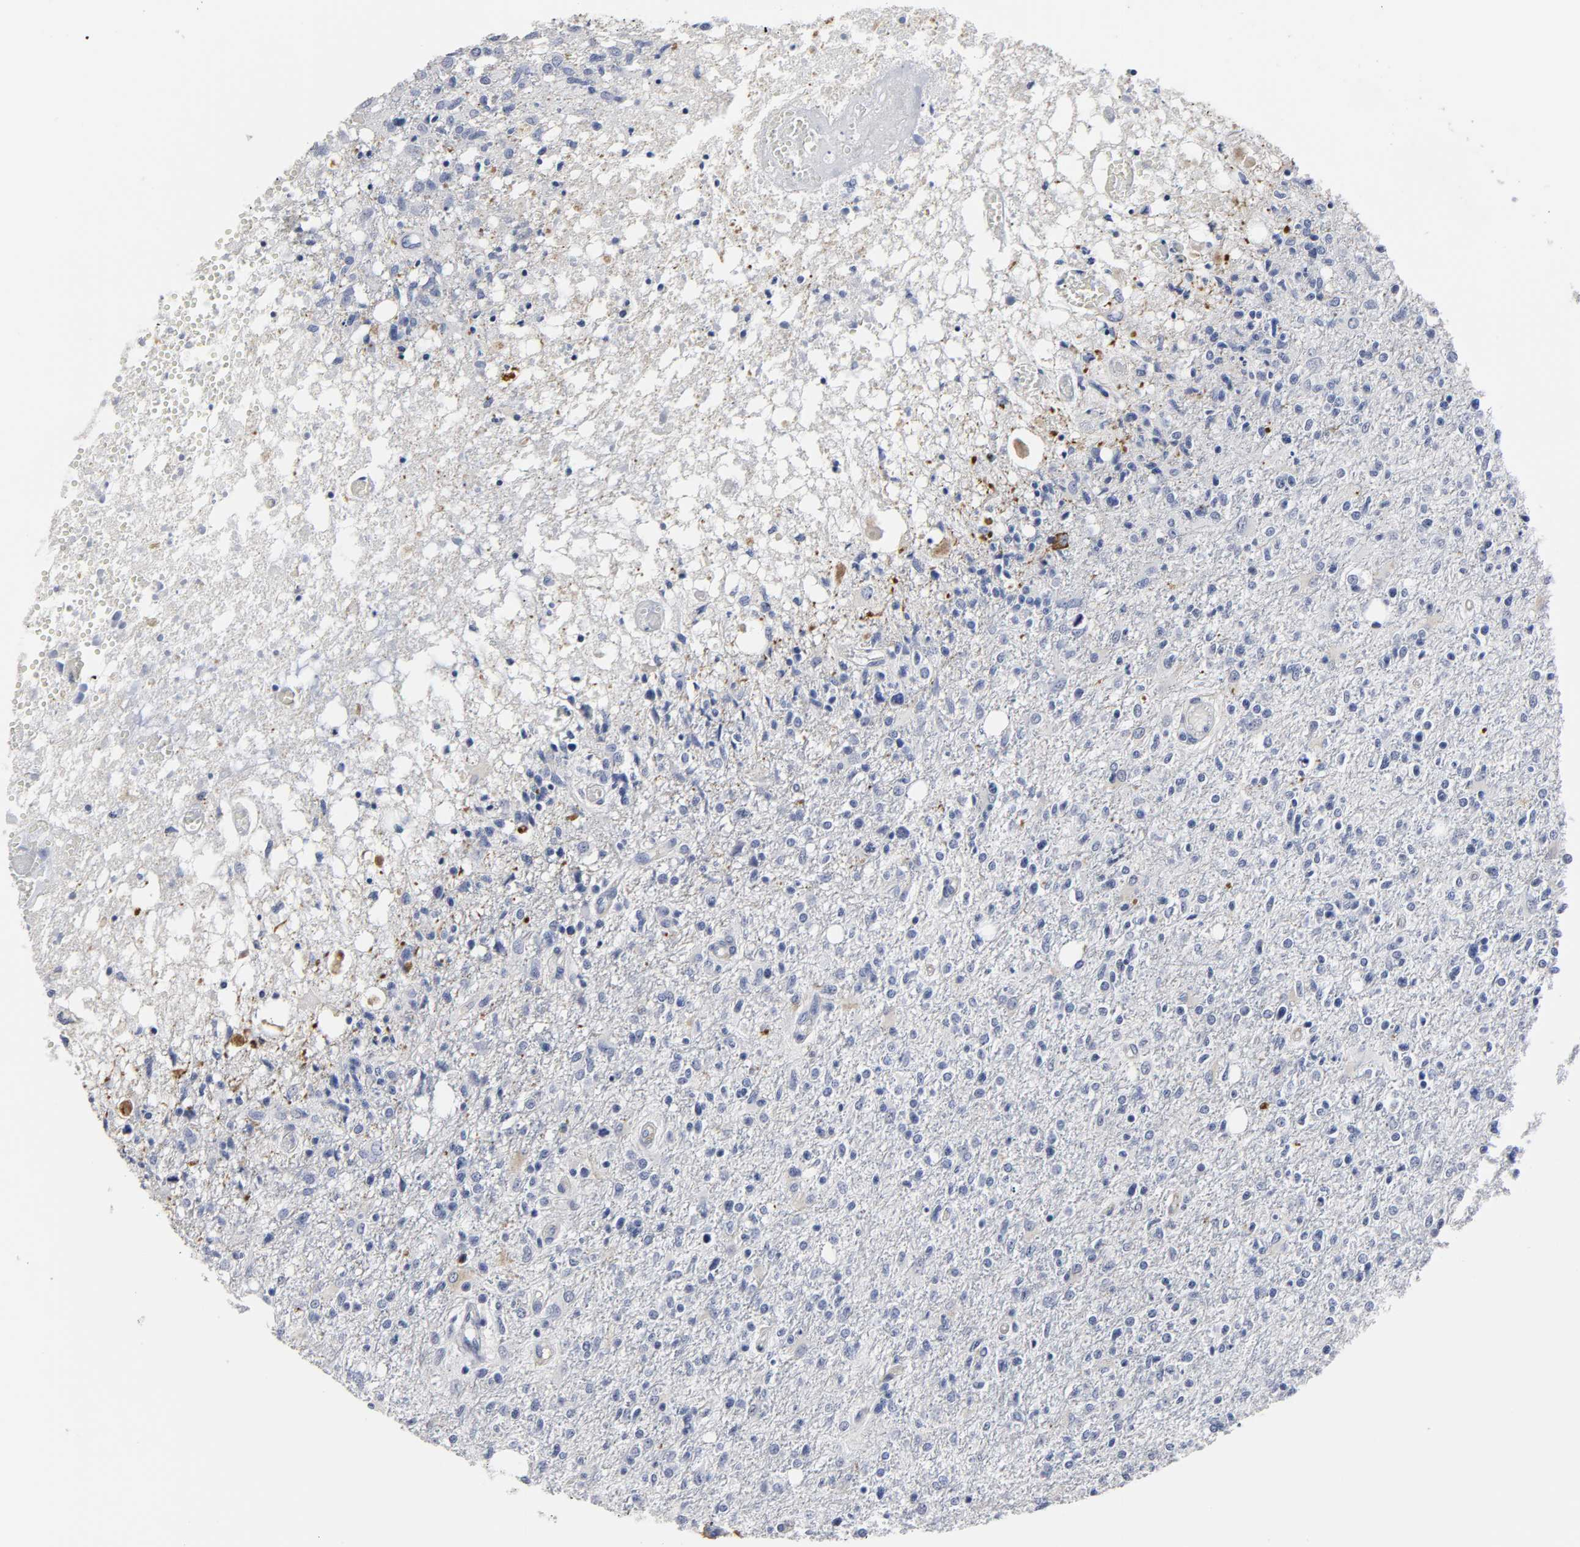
{"staining": {"intensity": "negative", "quantity": "none", "location": "none"}, "tissue": "glioma", "cell_type": "Tumor cells", "image_type": "cancer", "snomed": [{"axis": "morphology", "description": "Glioma, malignant, High grade"}, {"axis": "topography", "description": "Cerebral cortex"}], "caption": "Tumor cells show no significant positivity in malignant glioma (high-grade). Nuclei are stained in blue.", "gene": "GRHL2", "patient": {"sex": "male", "age": 76}}